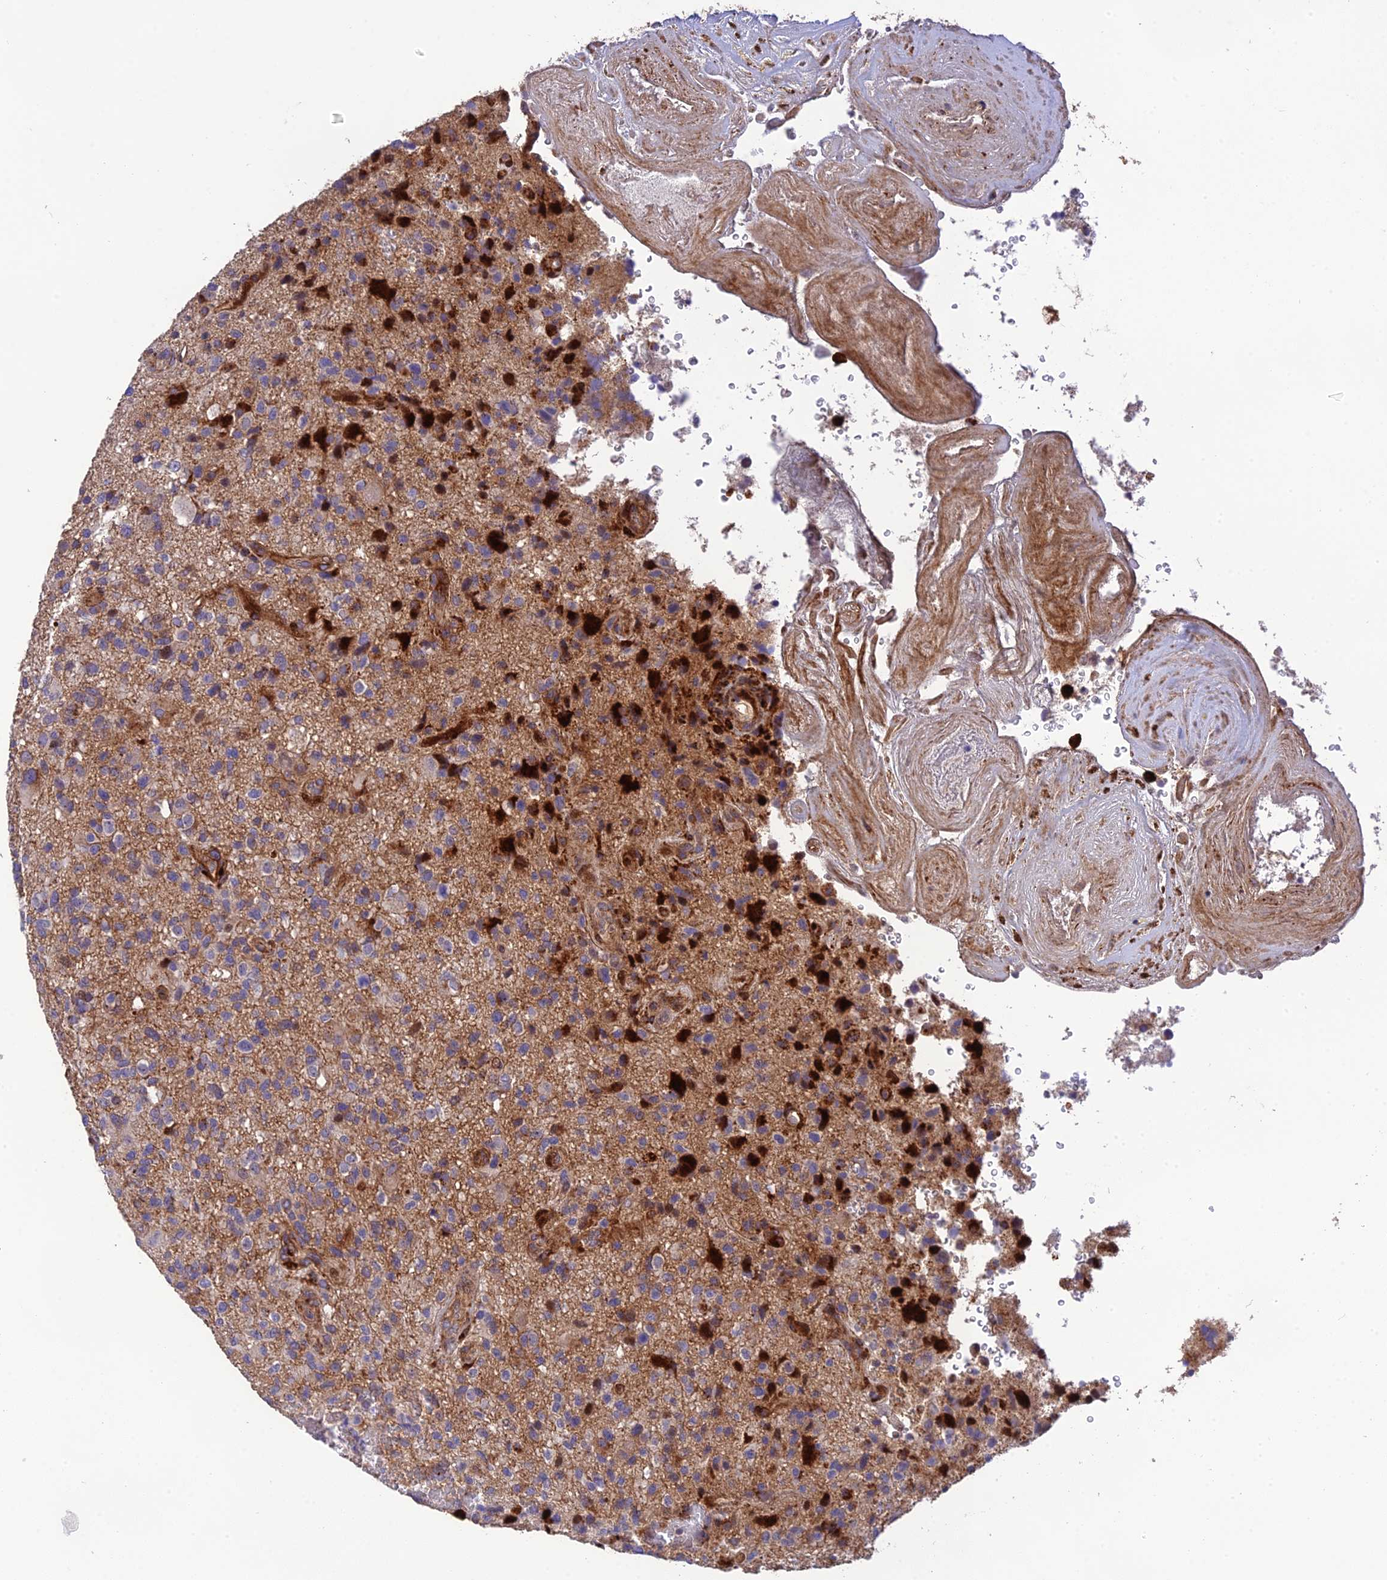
{"staining": {"intensity": "negative", "quantity": "none", "location": "none"}, "tissue": "glioma", "cell_type": "Tumor cells", "image_type": "cancer", "snomed": [{"axis": "morphology", "description": "Glioma, malignant, High grade"}, {"axis": "topography", "description": "Brain"}], "caption": "Immunohistochemical staining of human glioma exhibits no significant staining in tumor cells. (Stains: DAB (3,3'-diaminobenzidine) IHC with hematoxylin counter stain, Microscopy: brightfield microscopy at high magnification).", "gene": "CPSF4L", "patient": {"sex": "male", "age": 47}}